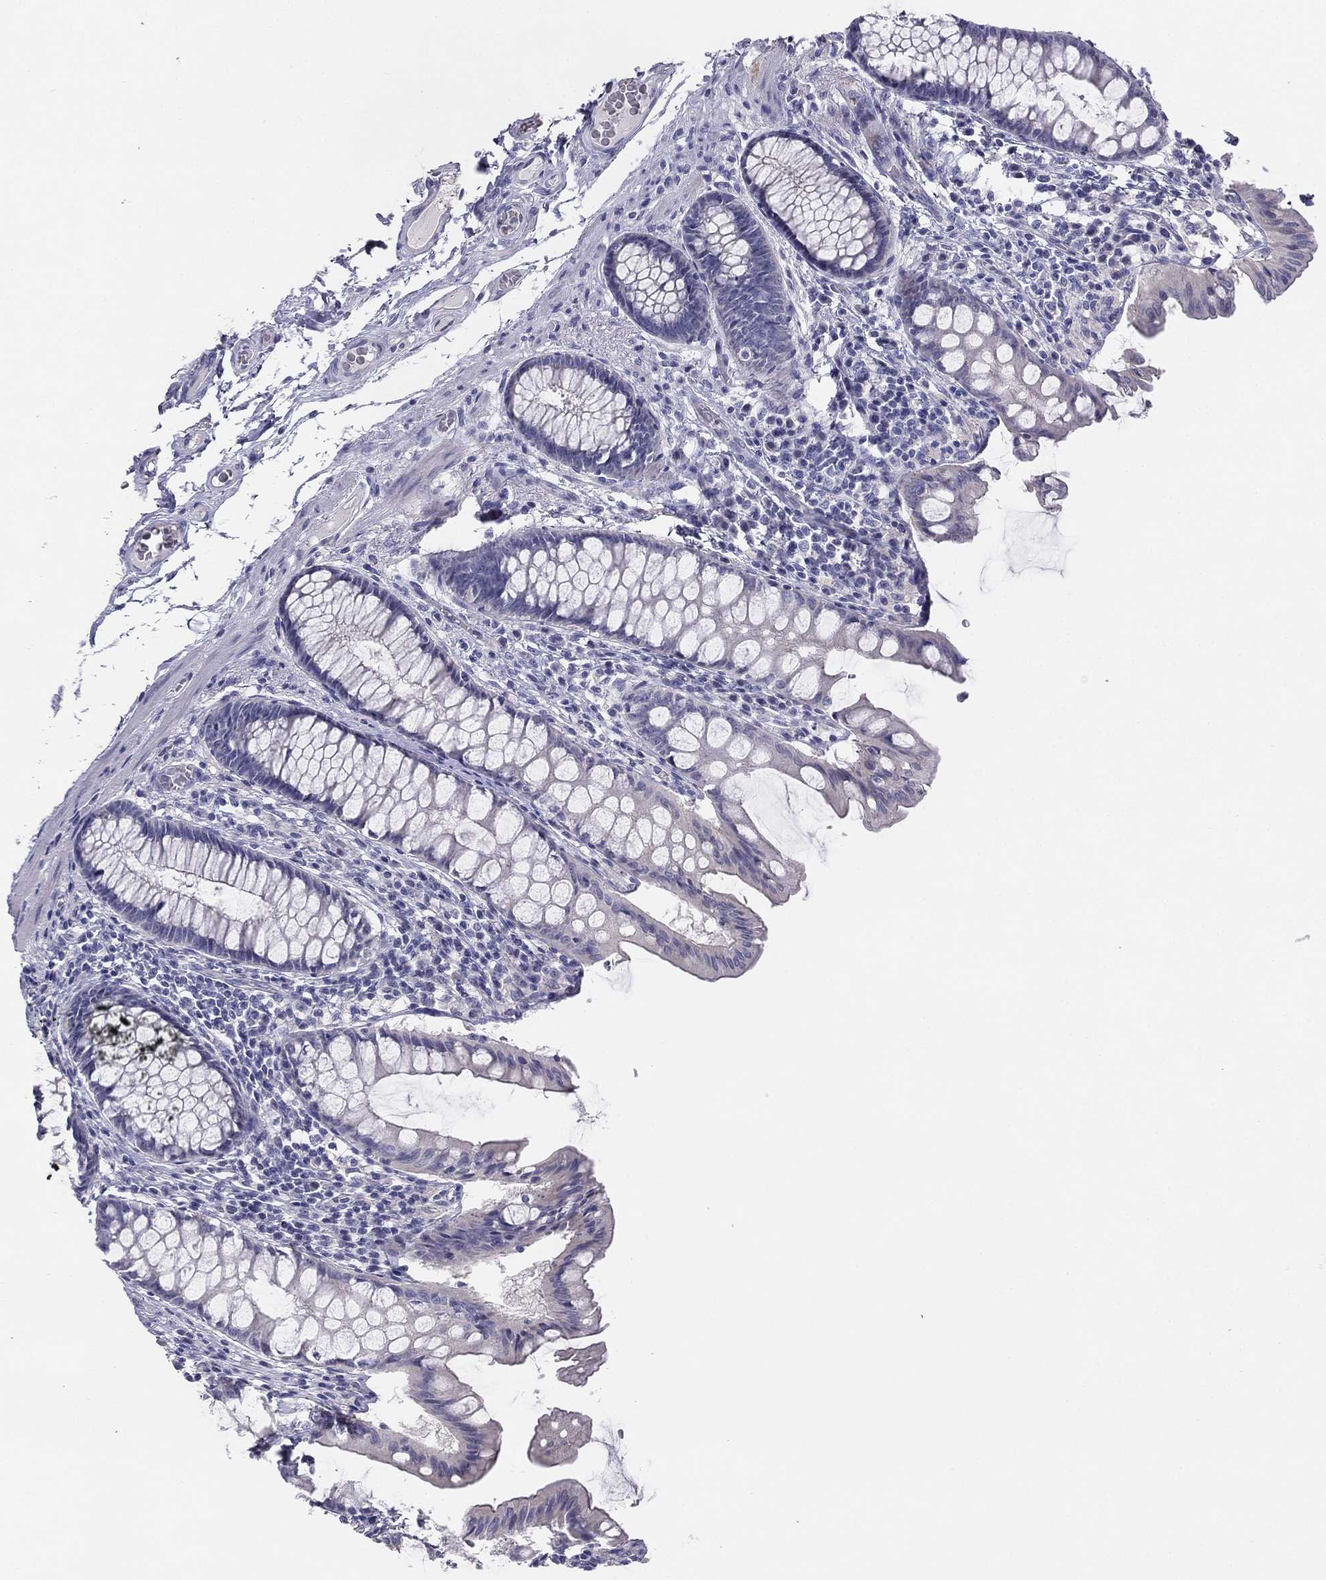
{"staining": {"intensity": "negative", "quantity": "none", "location": "none"}, "tissue": "colon", "cell_type": "Endothelial cells", "image_type": "normal", "snomed": [{"axis": "morphology", "description": "Normal tissue, NOS"}, {"axis": "topography", "description": "Colon"}], "caption": "Immunohistochemistry image of normal colon stained for a protein (brown), which displays no expression in endothelial cells.", "gene": "MGAT4C", "patient": {"sex": "female", "age": 65}}